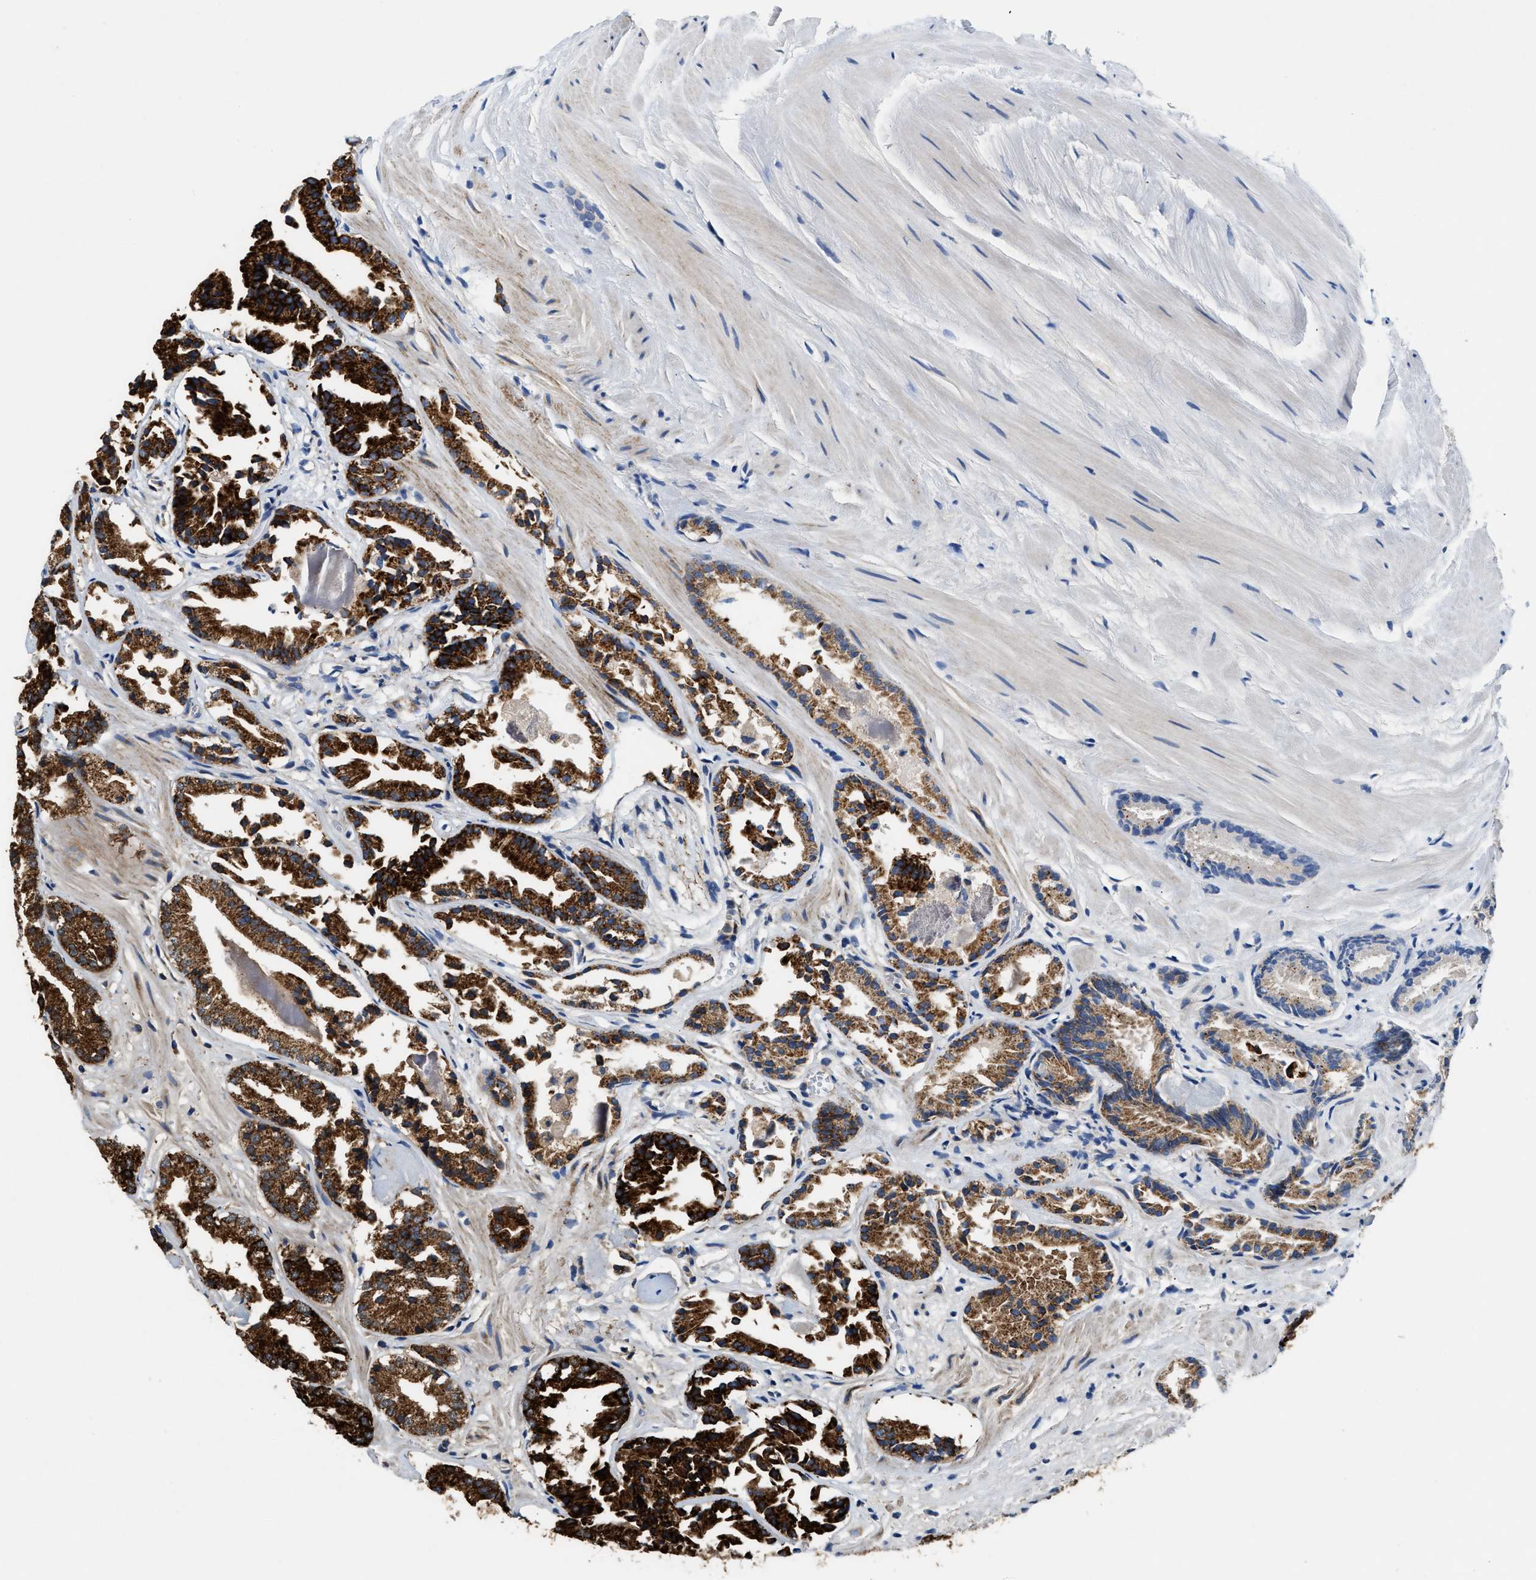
{"staining": {"intensity": "strong", "quantity": ">75%", "location": "cytoplasmic/membranous"}, "tissue": "prostate cancer", "cell_type": "Tumor cells", "image_type": "cancer", "snomed": [{"axis": "morphology", "description": "Adenocarcinoma, Low grade"}, {"axis": "topography", "description": "Prostate"}], "caption": "Protein analysis of prostate cancer tissue displays strong cytoplasmic/membranous positivity in about >75% of tumor cells.", "gene": "CCM2", "patient": {"sex": "male", "age": 51}}